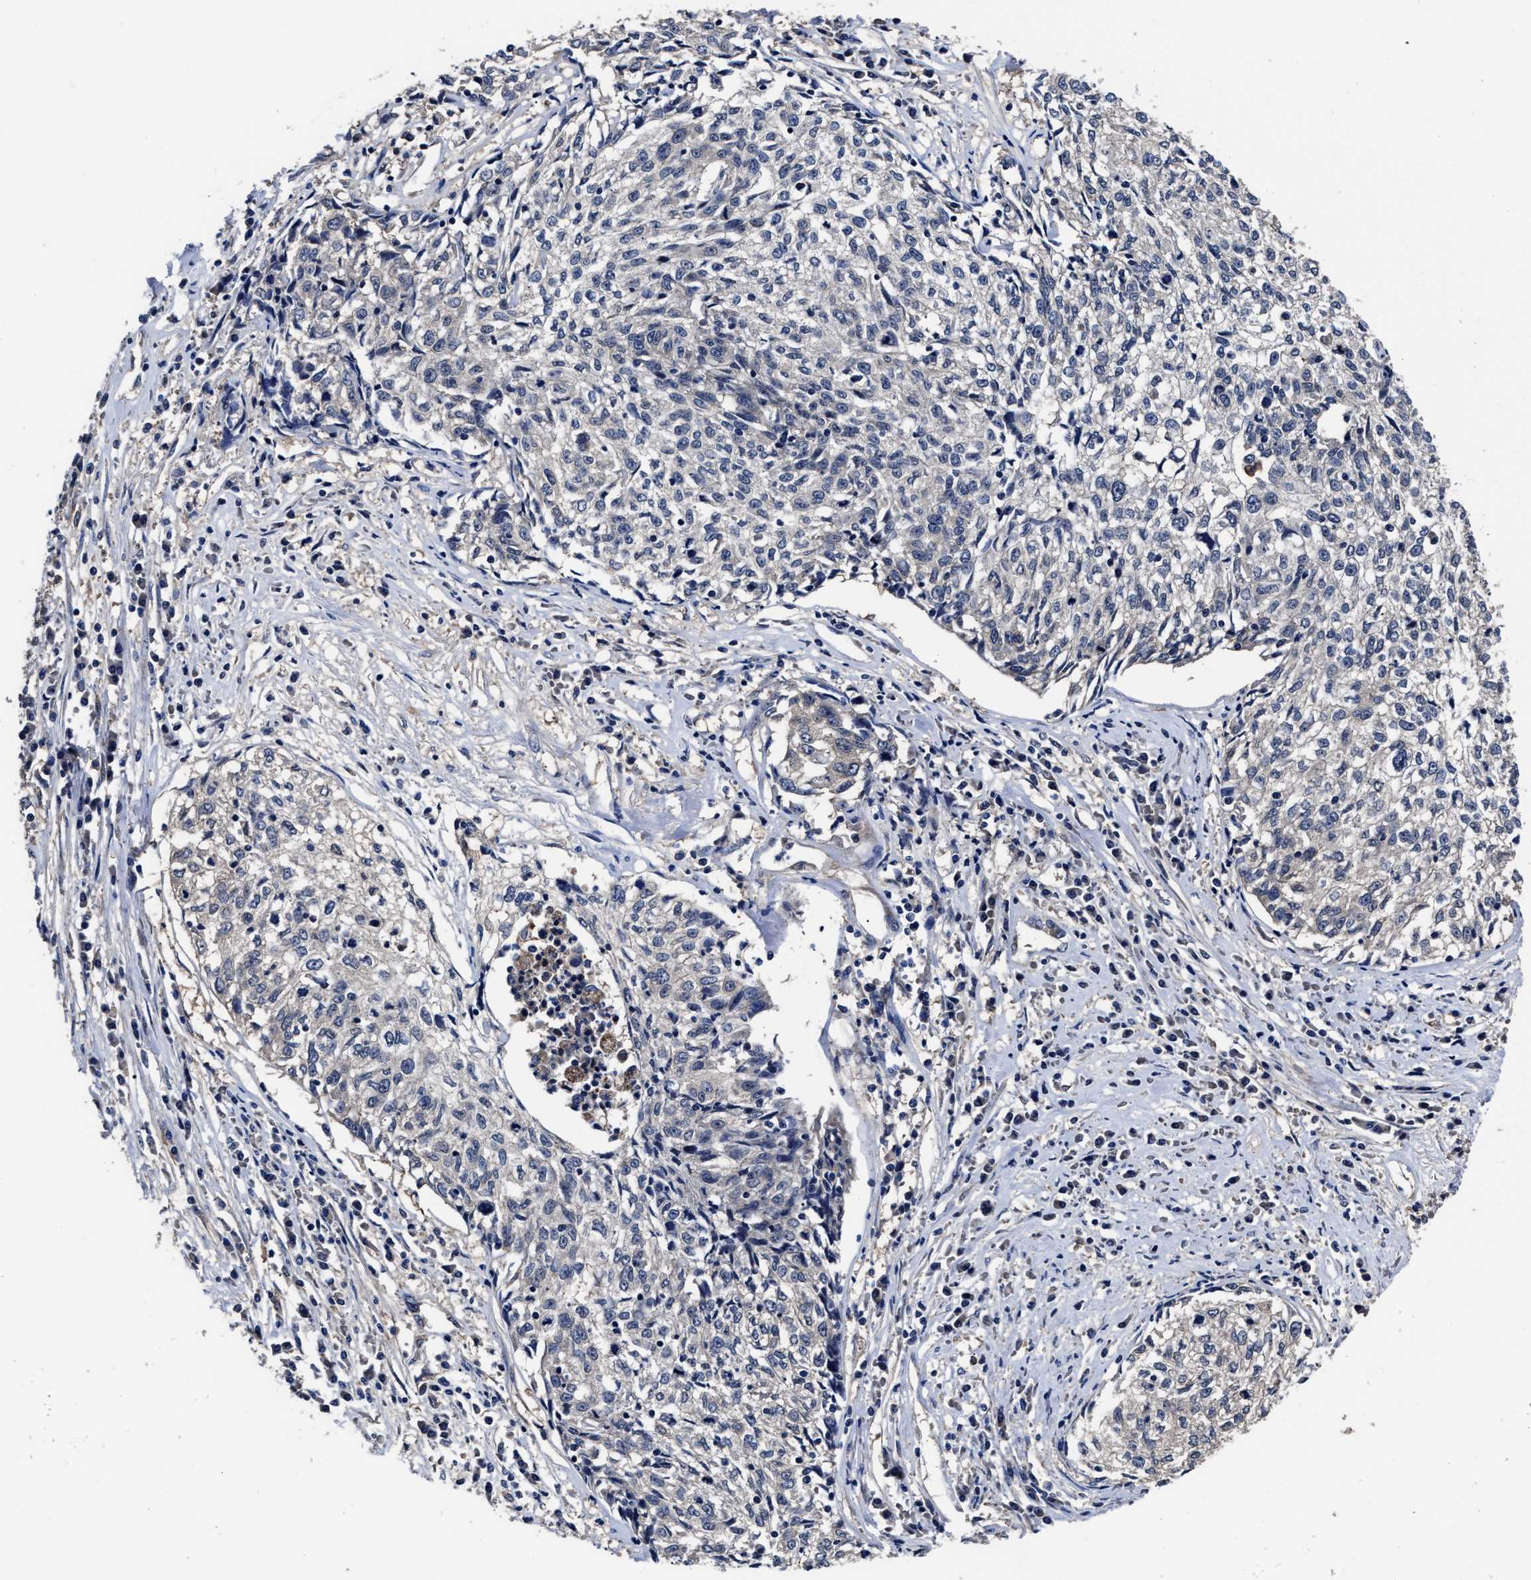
{"staining": {"intensity": "negative", "quantity": "none", "location": "none"}, "tissue": "cervical cancer", "cell_type": "Tumor cells", "image_type": "cancer", "snomed": [{"axis": "morphology", "description": "Squamous cell carcinoma, NOS"}, {"axis": "topography", "description": "Cervix"}], "caption": "Photomicrograph shows no protein staining in tumor cells of cervical cancer tissue.", "gene": "SOCS5", "patient": {"sex": "female", "age": 57}}